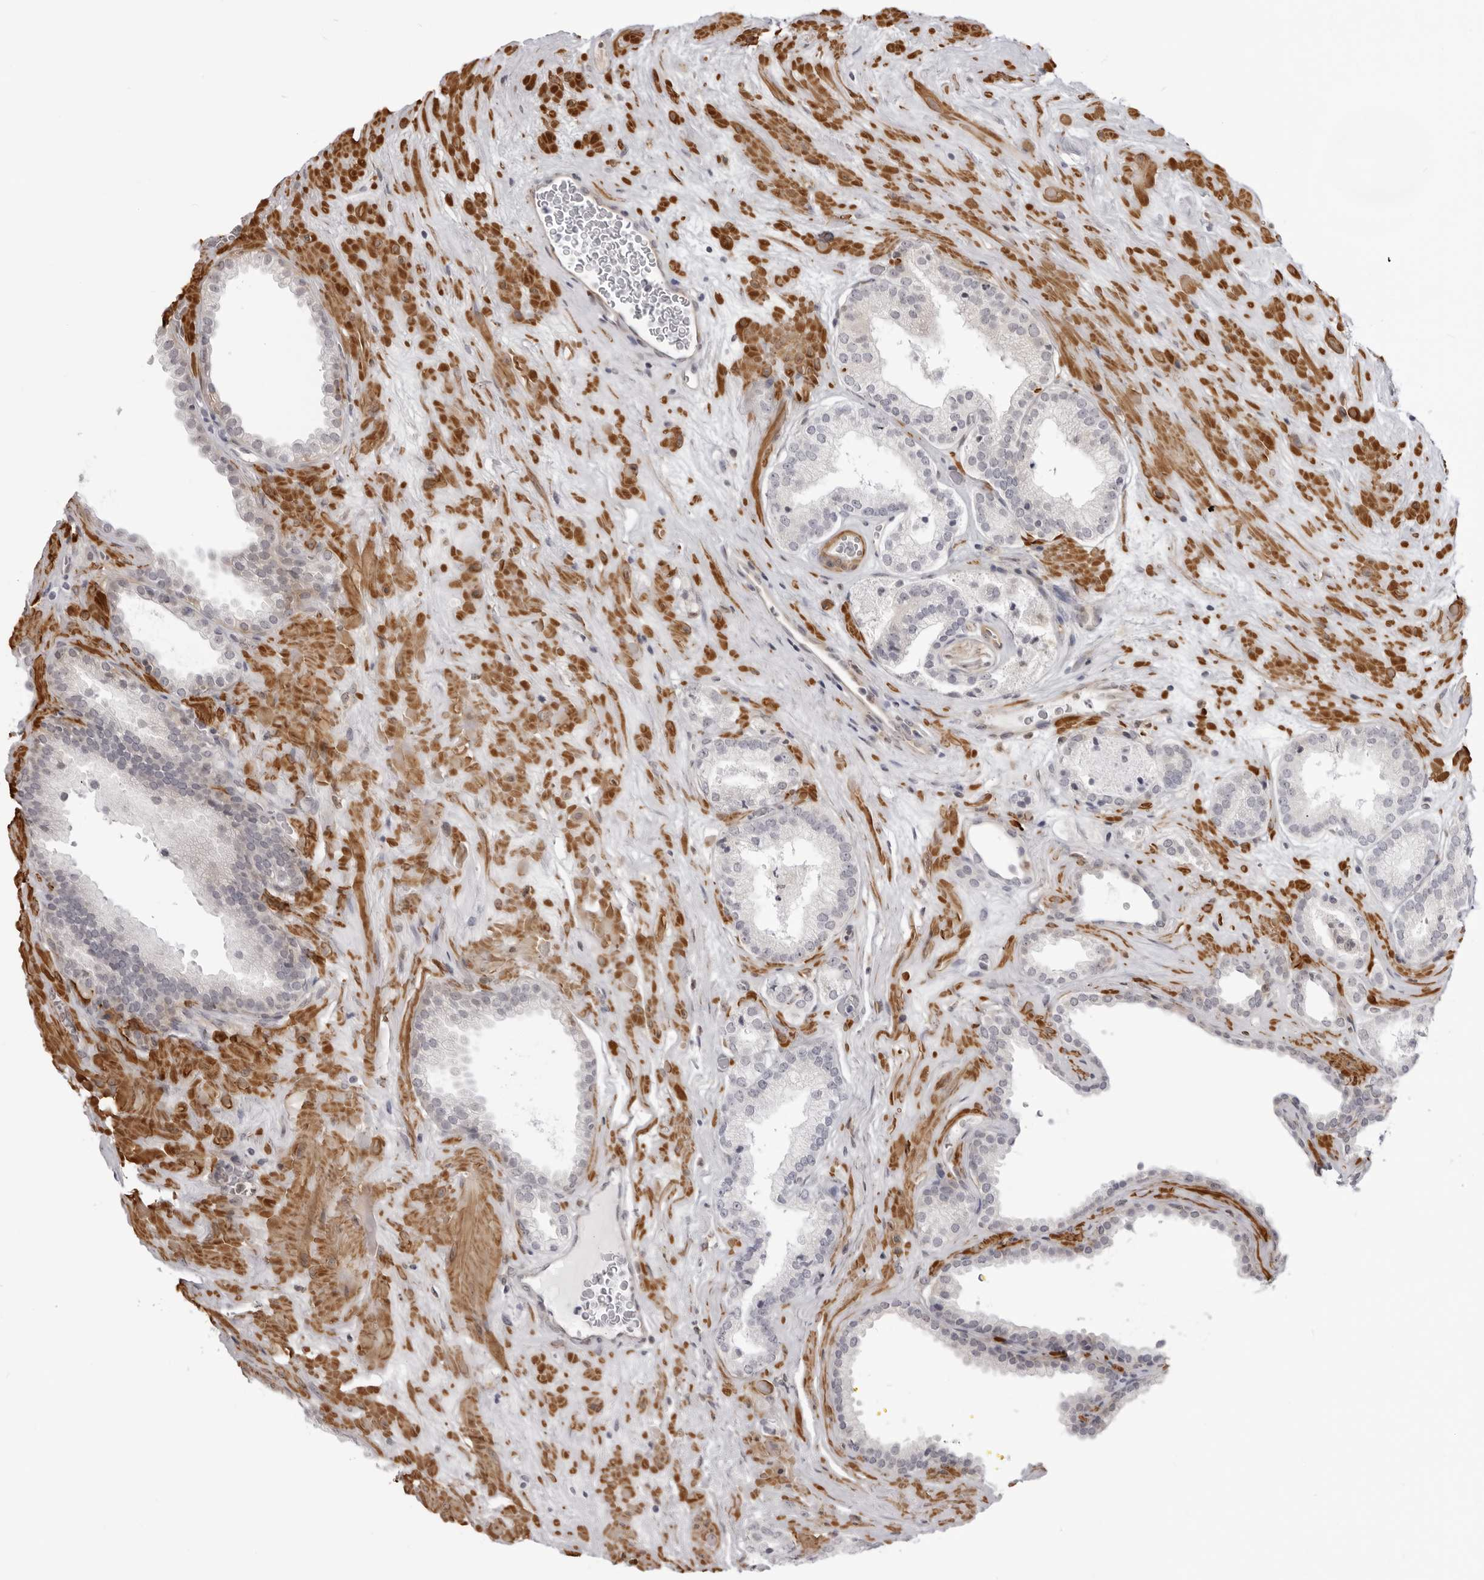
{"staining": {"intensity": "negative", "quantity": "none", "location": "none"}, "tissue": "prostate cancer", "cell_type": "Tumor cells", "image_type": "cancer", "snomed": [{"axis": "morphology", "description": "Adenocarcinoma, Low grade"}, {"axis": "topography", "description": "Prostate"}], "caption": "A histopathology image of human prostate cancer is negative for staining in tumor cells.", "gene": "SRGAP2", "patient": {"sex": "male", "age": 62}}